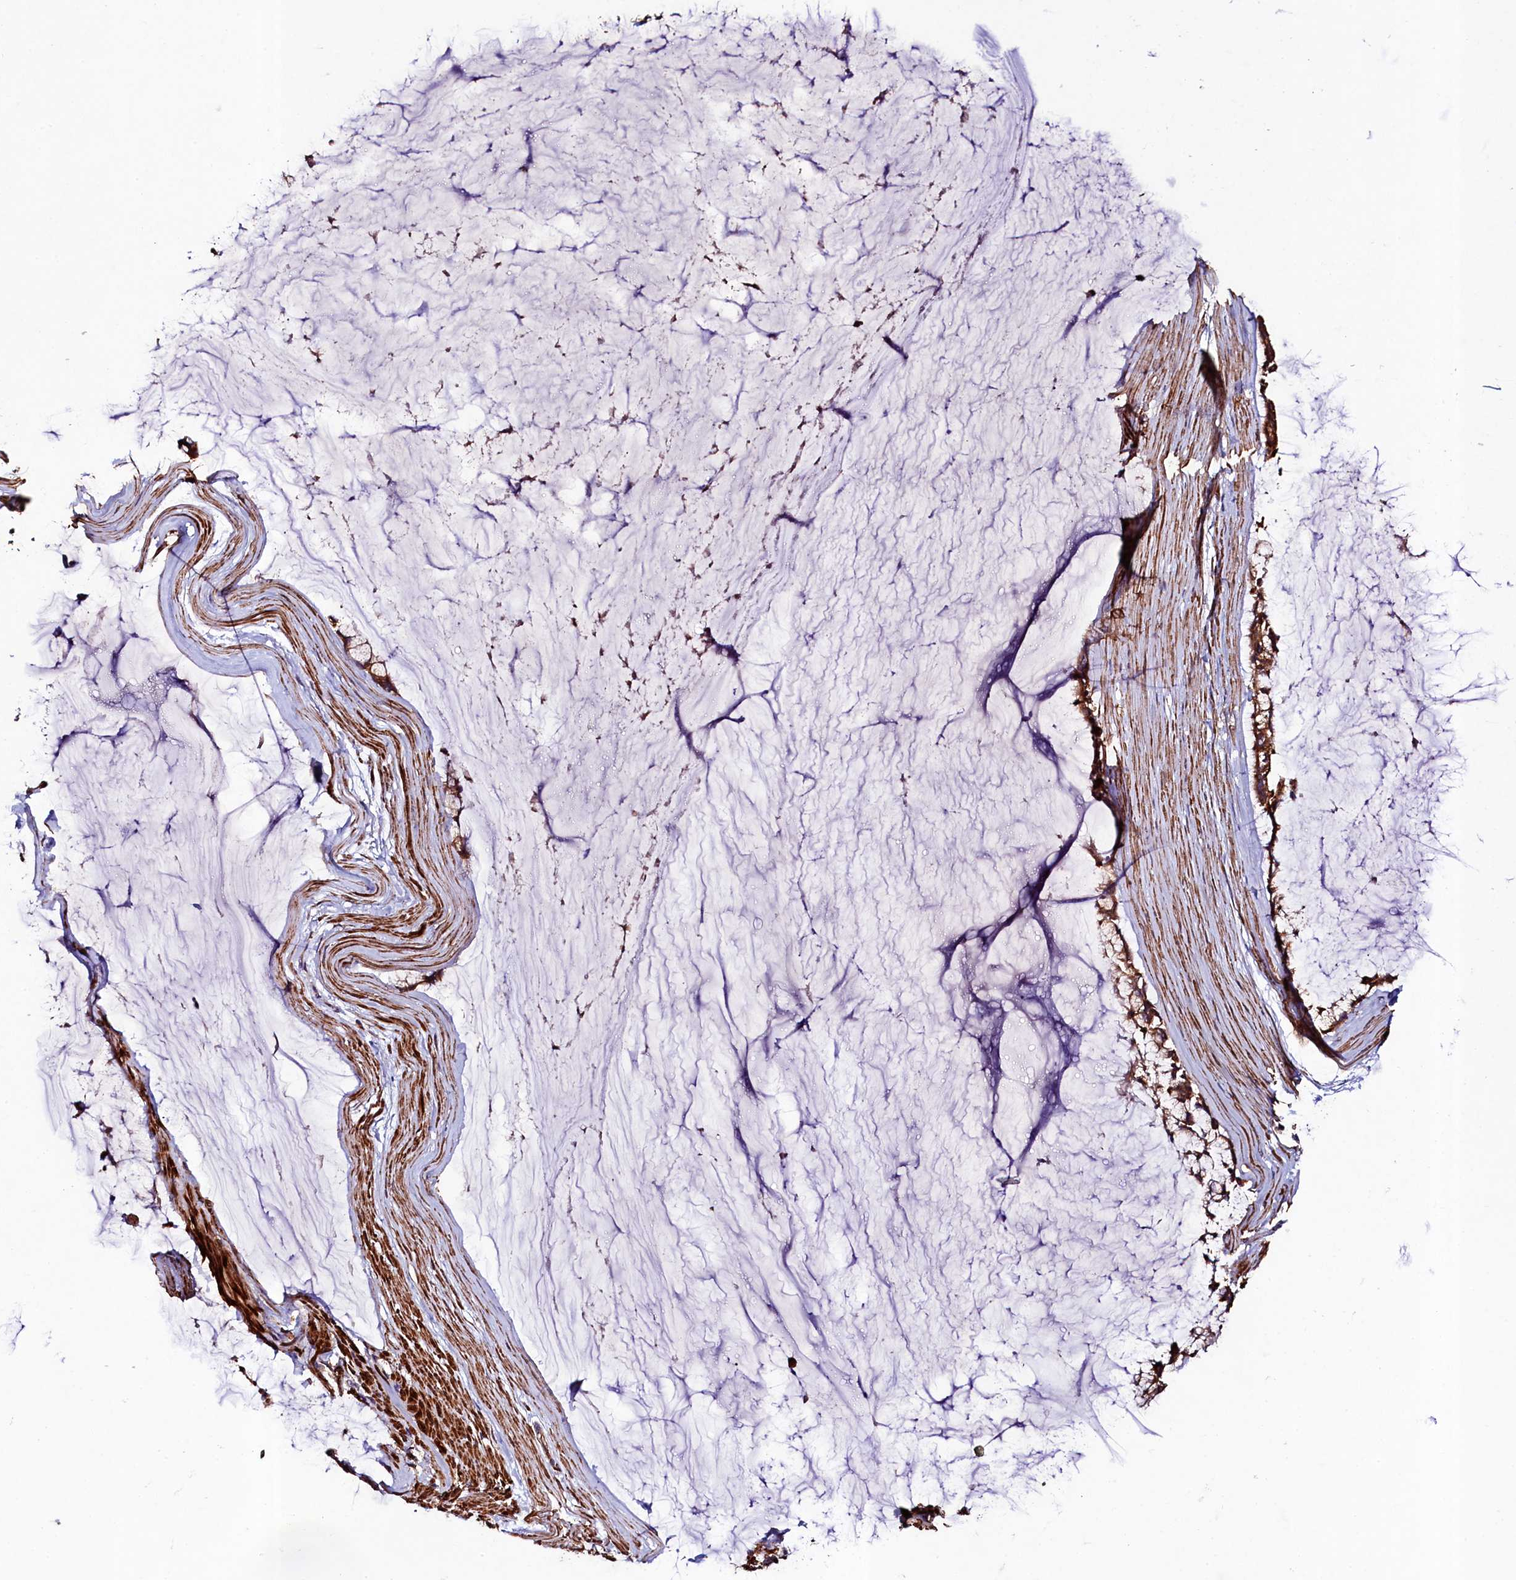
{"staining": {"intensity": "moderate", "quantity": ">75%", "location": "cytoplasmic/membranous"}, "tissue": "ovarian cancer", "cell_type": "Tumor cells", "image_type": "cancer", "snomed": [{"axis": "morphology", "description": "Cystadenocarcinoma, mucinous, NOS"}, {"axis": "topography", "description": "Ovary"}], "caption": "This is an image of immunohistochemistry (IHC) staining of ovarian cancer (mucinous cystadenocarcinoma), which shows moderate staining in the cytoplasmic/membranous of tumor cells.", "gene": "CCDC102A", "patient": {"sex": "female", "age": 39}}